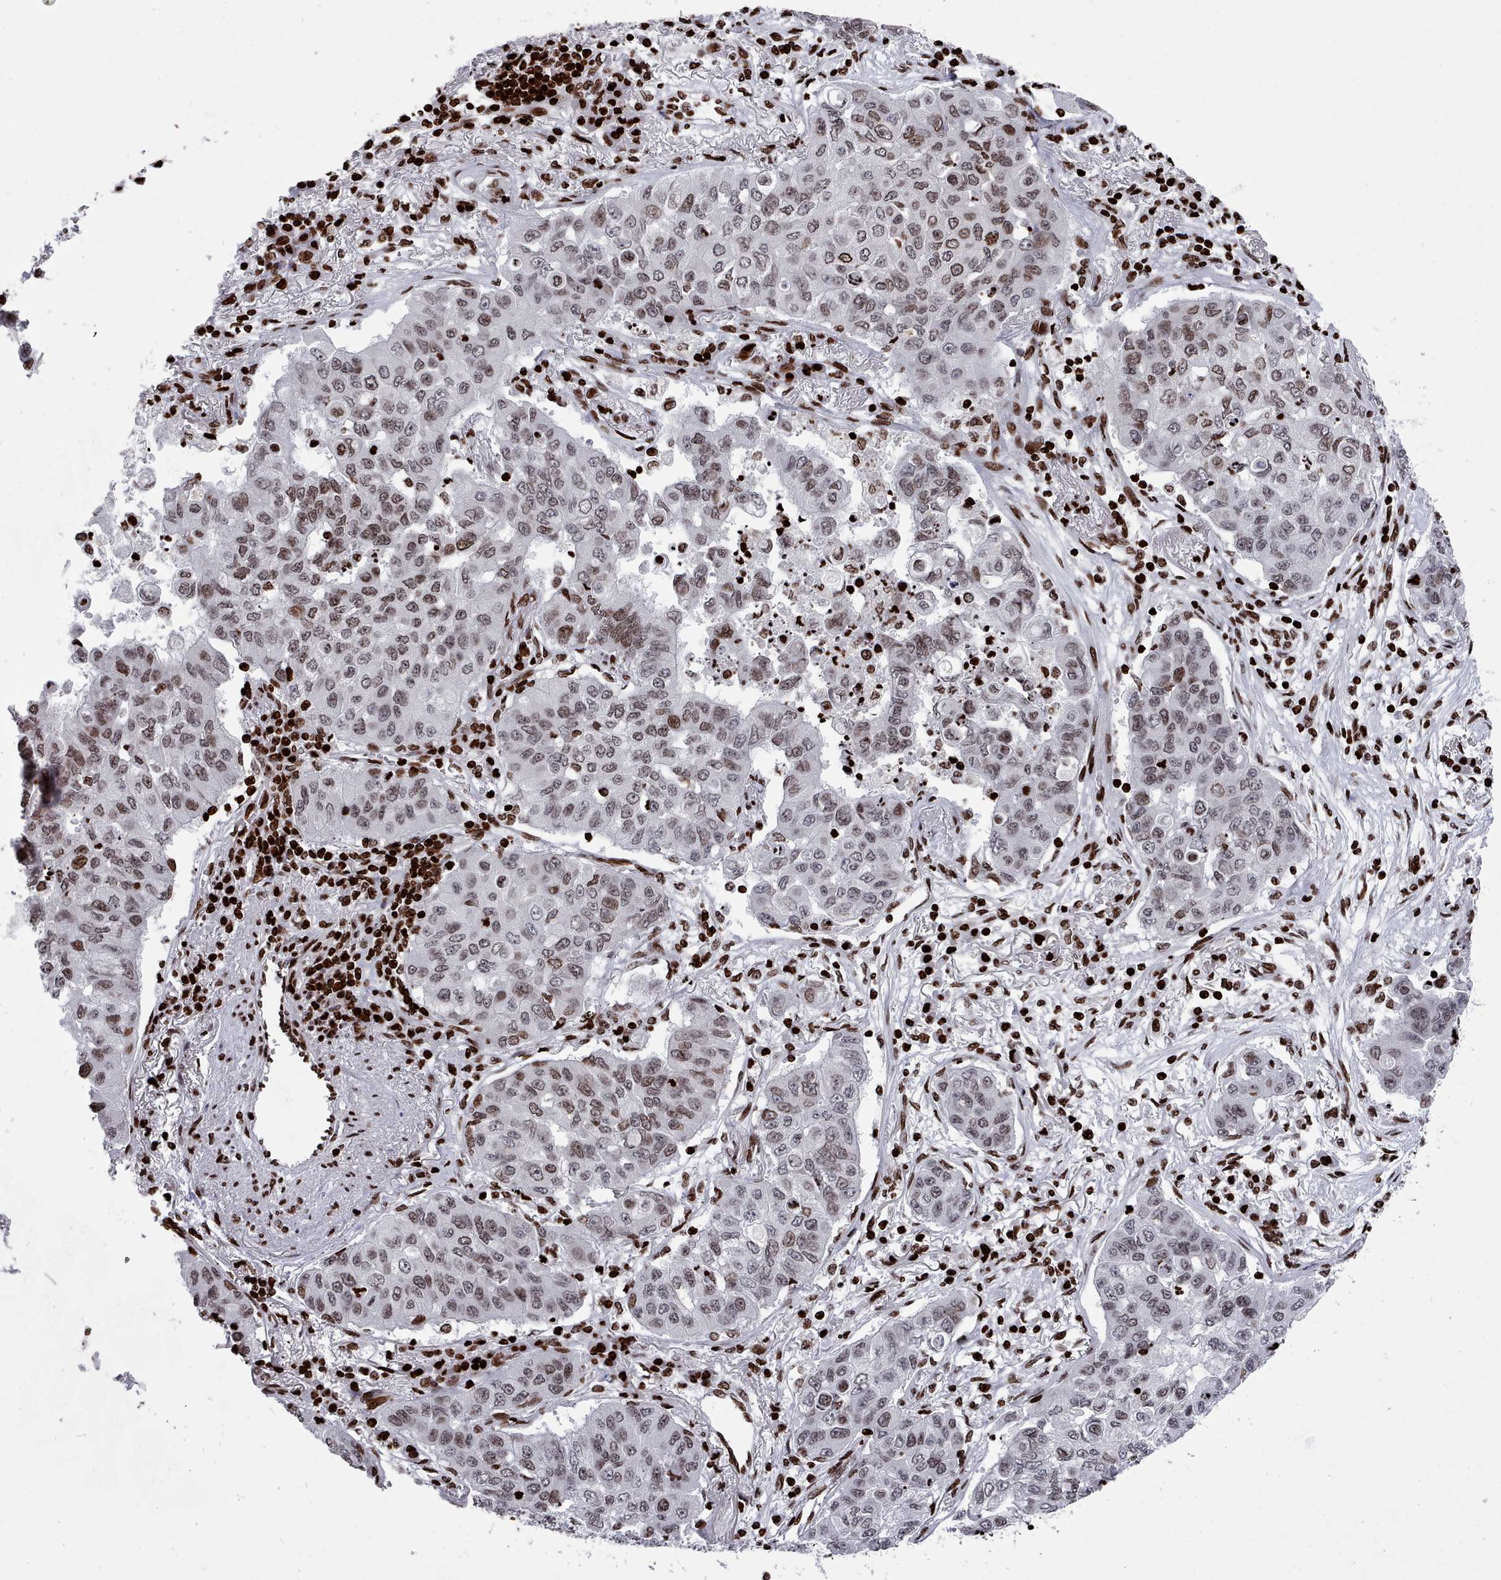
{"staining": {"intensity": "moderate", "quantity": ">75%", "location": "nuclear"}, "tissue": "lung cancer", "cell_type": "Tumor cells", "image_type": "cancer", "snomed": [{"axis": "morphology", "description": "Squamous cell carcinoma, NOS"}, {"axis": "topography", "description": "Lung"}], "caption": "The photomicrograph demonstrates a brown stain indicating the presence of a protein in the nuclear of tumor cells in lung cancer (squamous cell carcinoma).", "gene": "PCDHB12", "patient": {"sex": "male", "age": 74}}